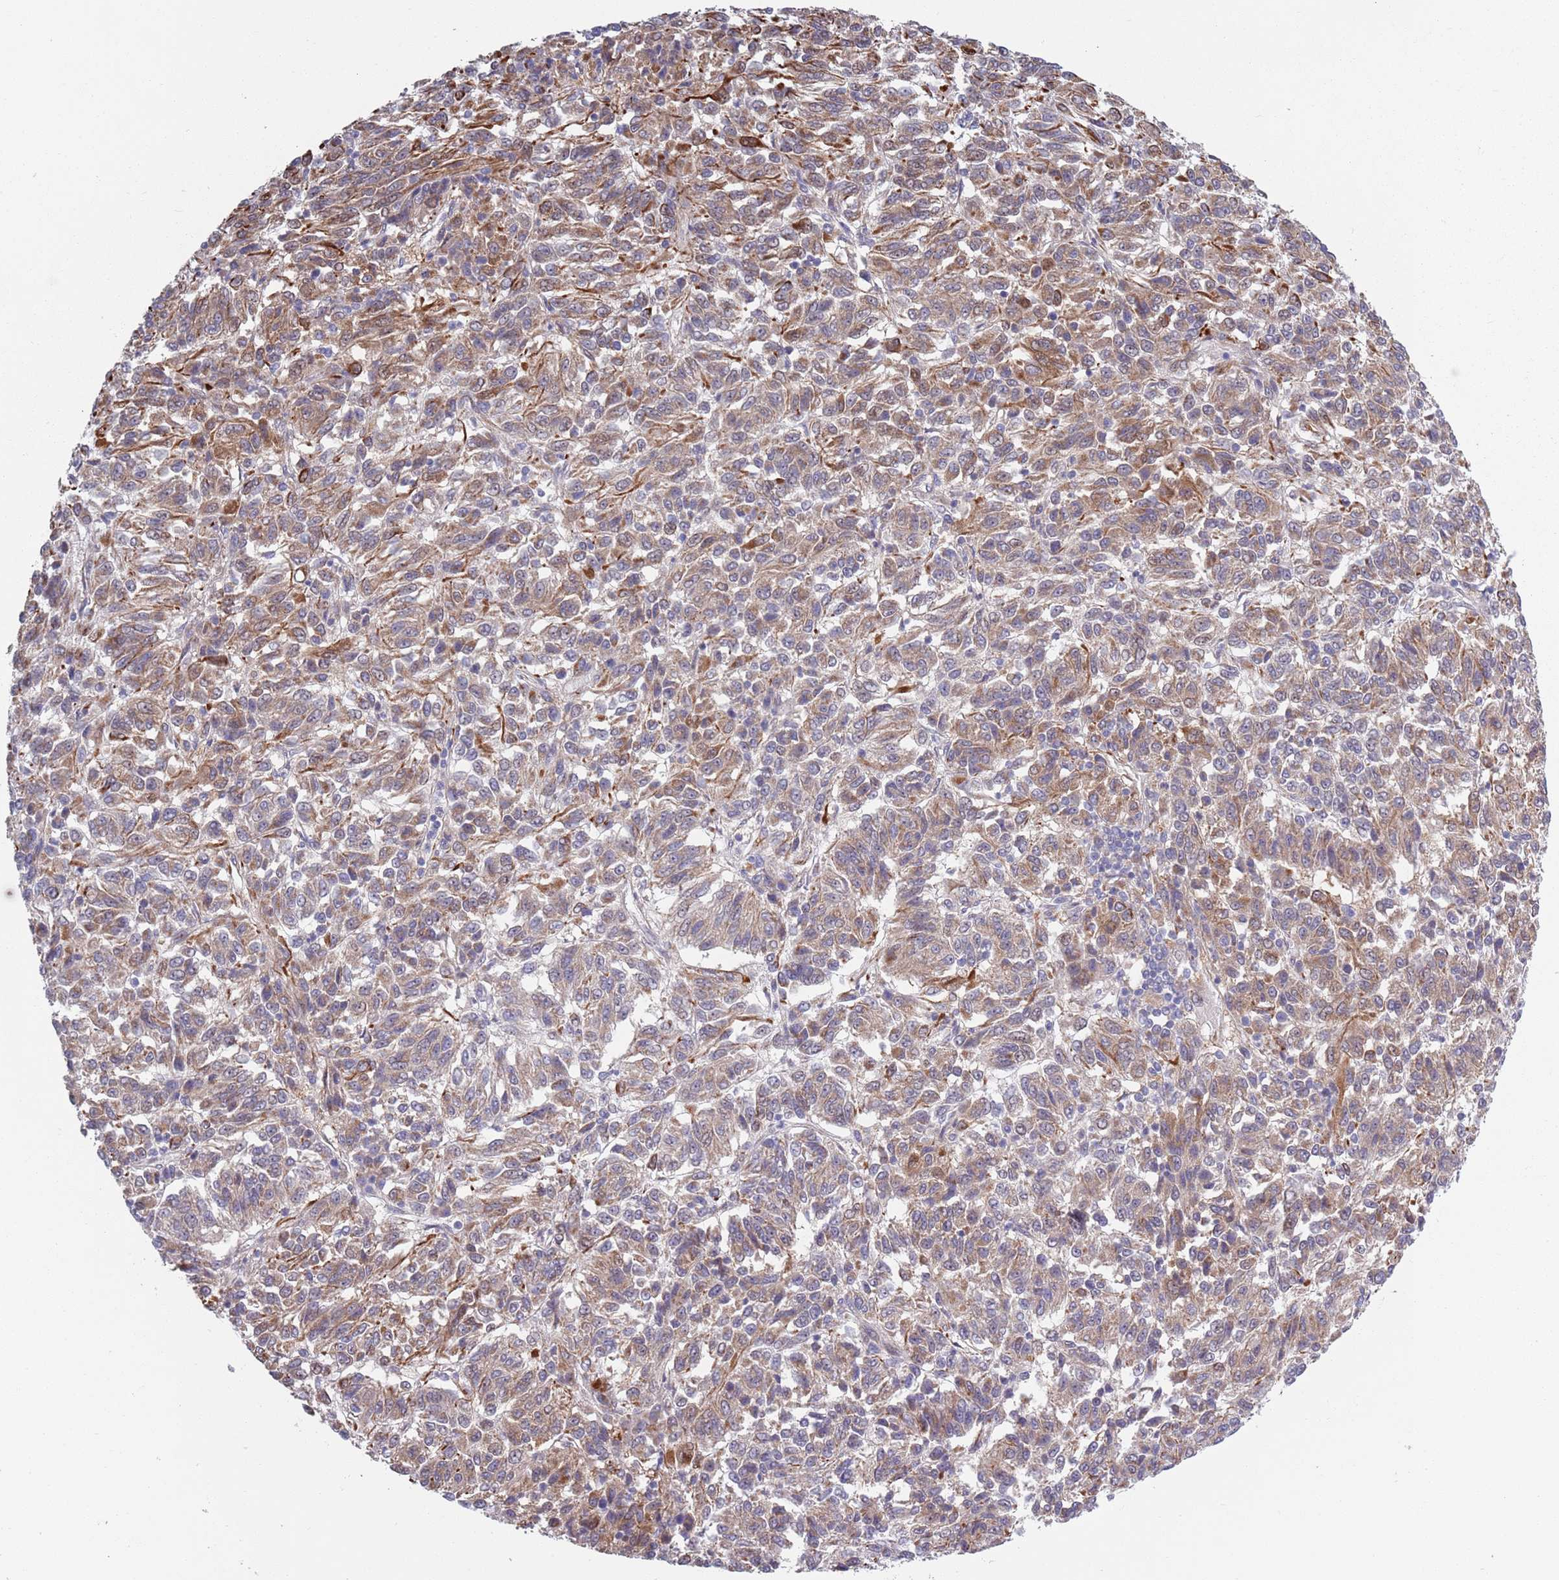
{"staining": {"intensity": "moderate", "quantity": ">75%", "location": "cytoplasmic/membranous"}, "tissue": "melanoma", "cell_type": "Tumor cells", "image_type": "cancer", "snomed": [{"axis": "morphology", "description": "Malignant melanoma, Metastatic site"}, {"axis": "topography", "description": "Lung"}], "caption": "Tumor cells exhibit medium levels of moderate cytoplasmic/membranous staining in about >75% of cells in malignant melanoma (metastatic site). (Stains: DAB in brown, nuclei in blue, Microscopy: brightfield microscopy at high magnification).", "gene": "TYW1", "patient": {"sex": "male", "age": 64}}